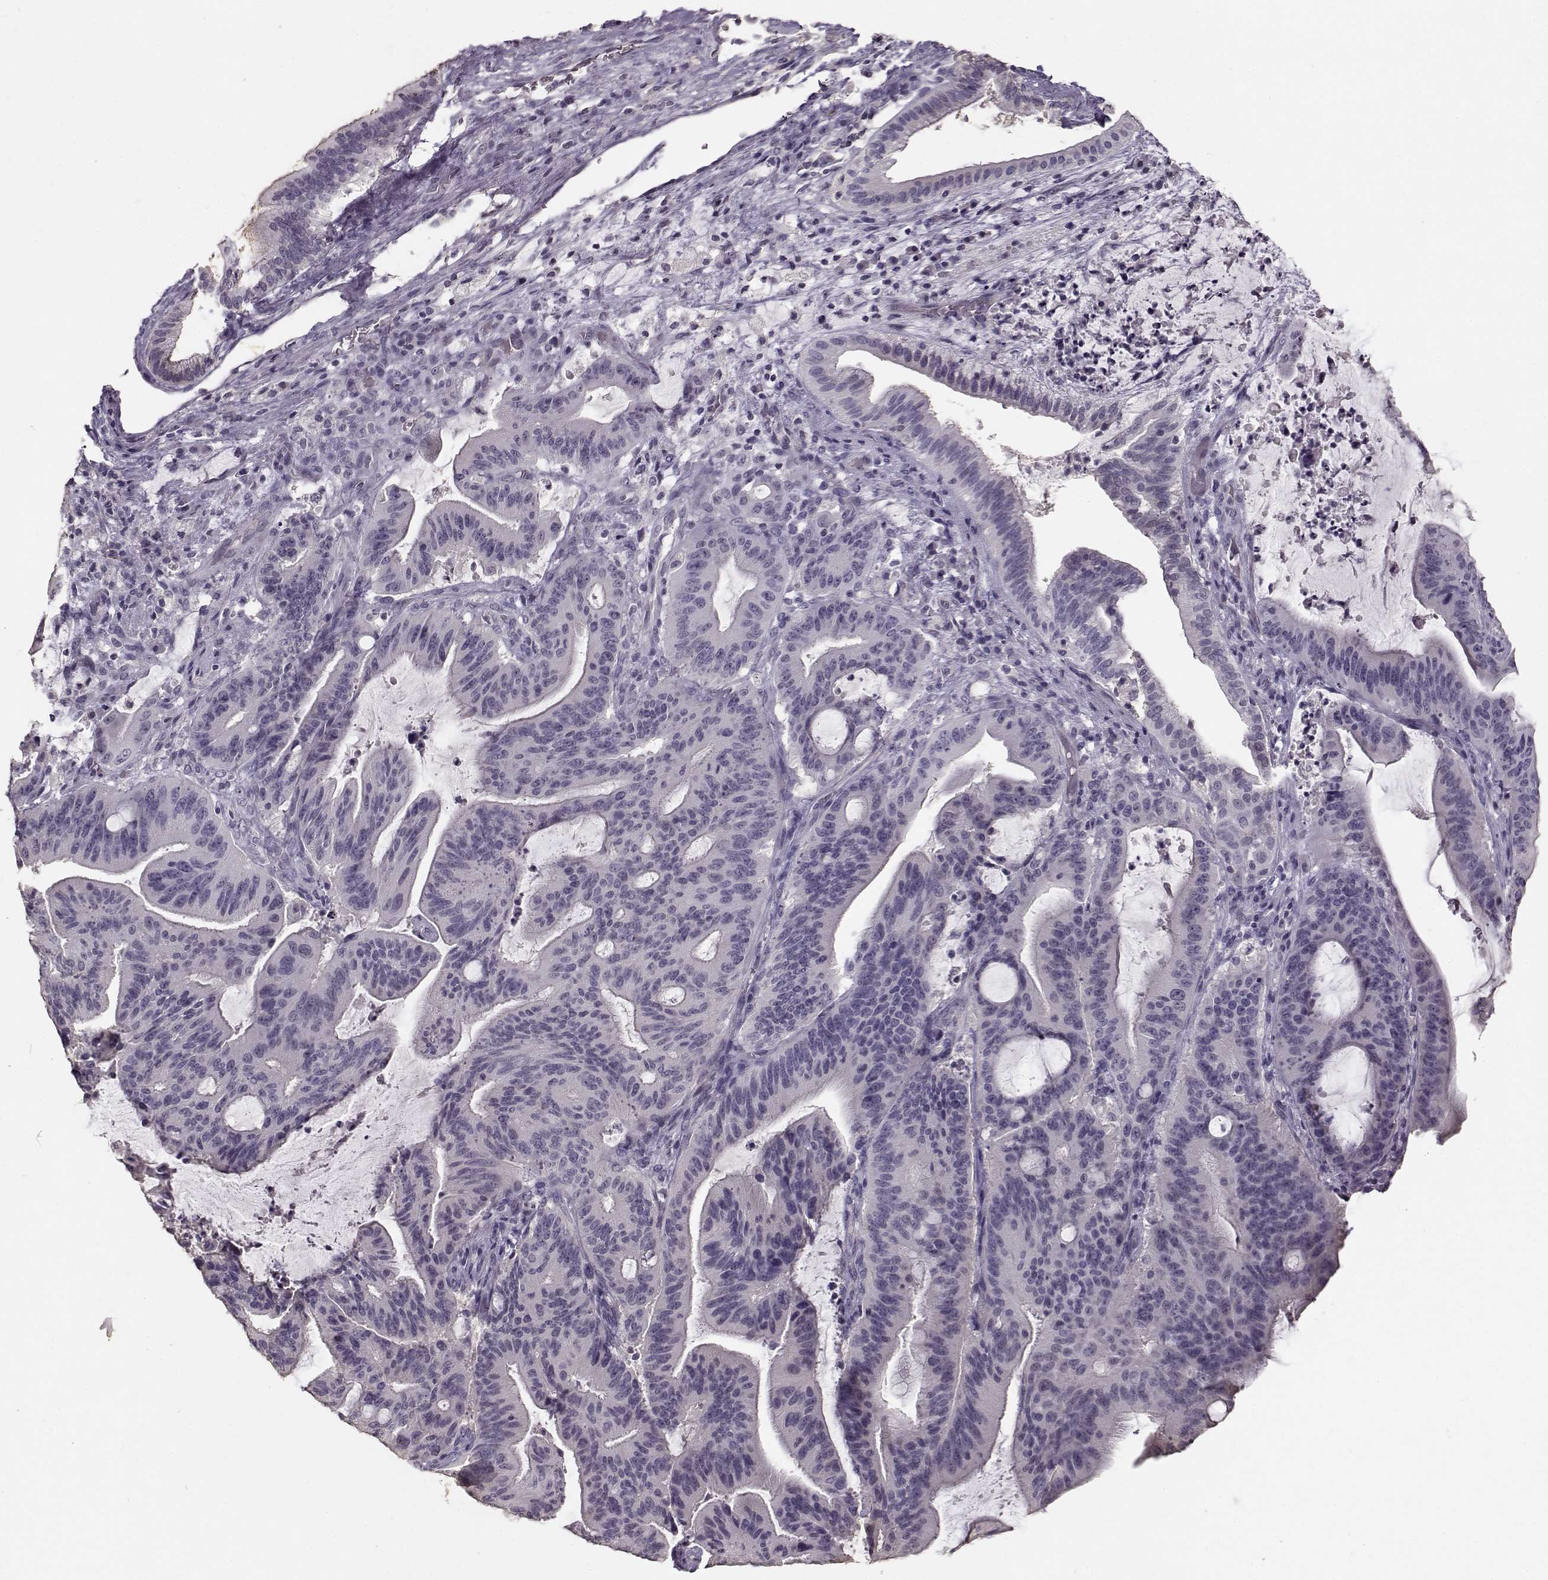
{"staining": {"intensity": "negative", "quantity": "none", "location": "none"}, "tissue": "liver cancer", "cell_type": "Tumor cells", "image_type": "cancer", "snomed": [{"axis": "morphology", "description": "Cholangiocarcinoma"}, {"axis": "topography", "description": "Liver"}], "caption": "Immunohistochemistry (IHC) histopathology image of neoplastic tissue: liver cancer (cholangiocarcinoma) stained with DAB (3,3'-diaminobenzidine) shows no significant protein positivity in tumor cells.", "gene": "UROC1", "patient": {"sex": "female", "age": 73}}